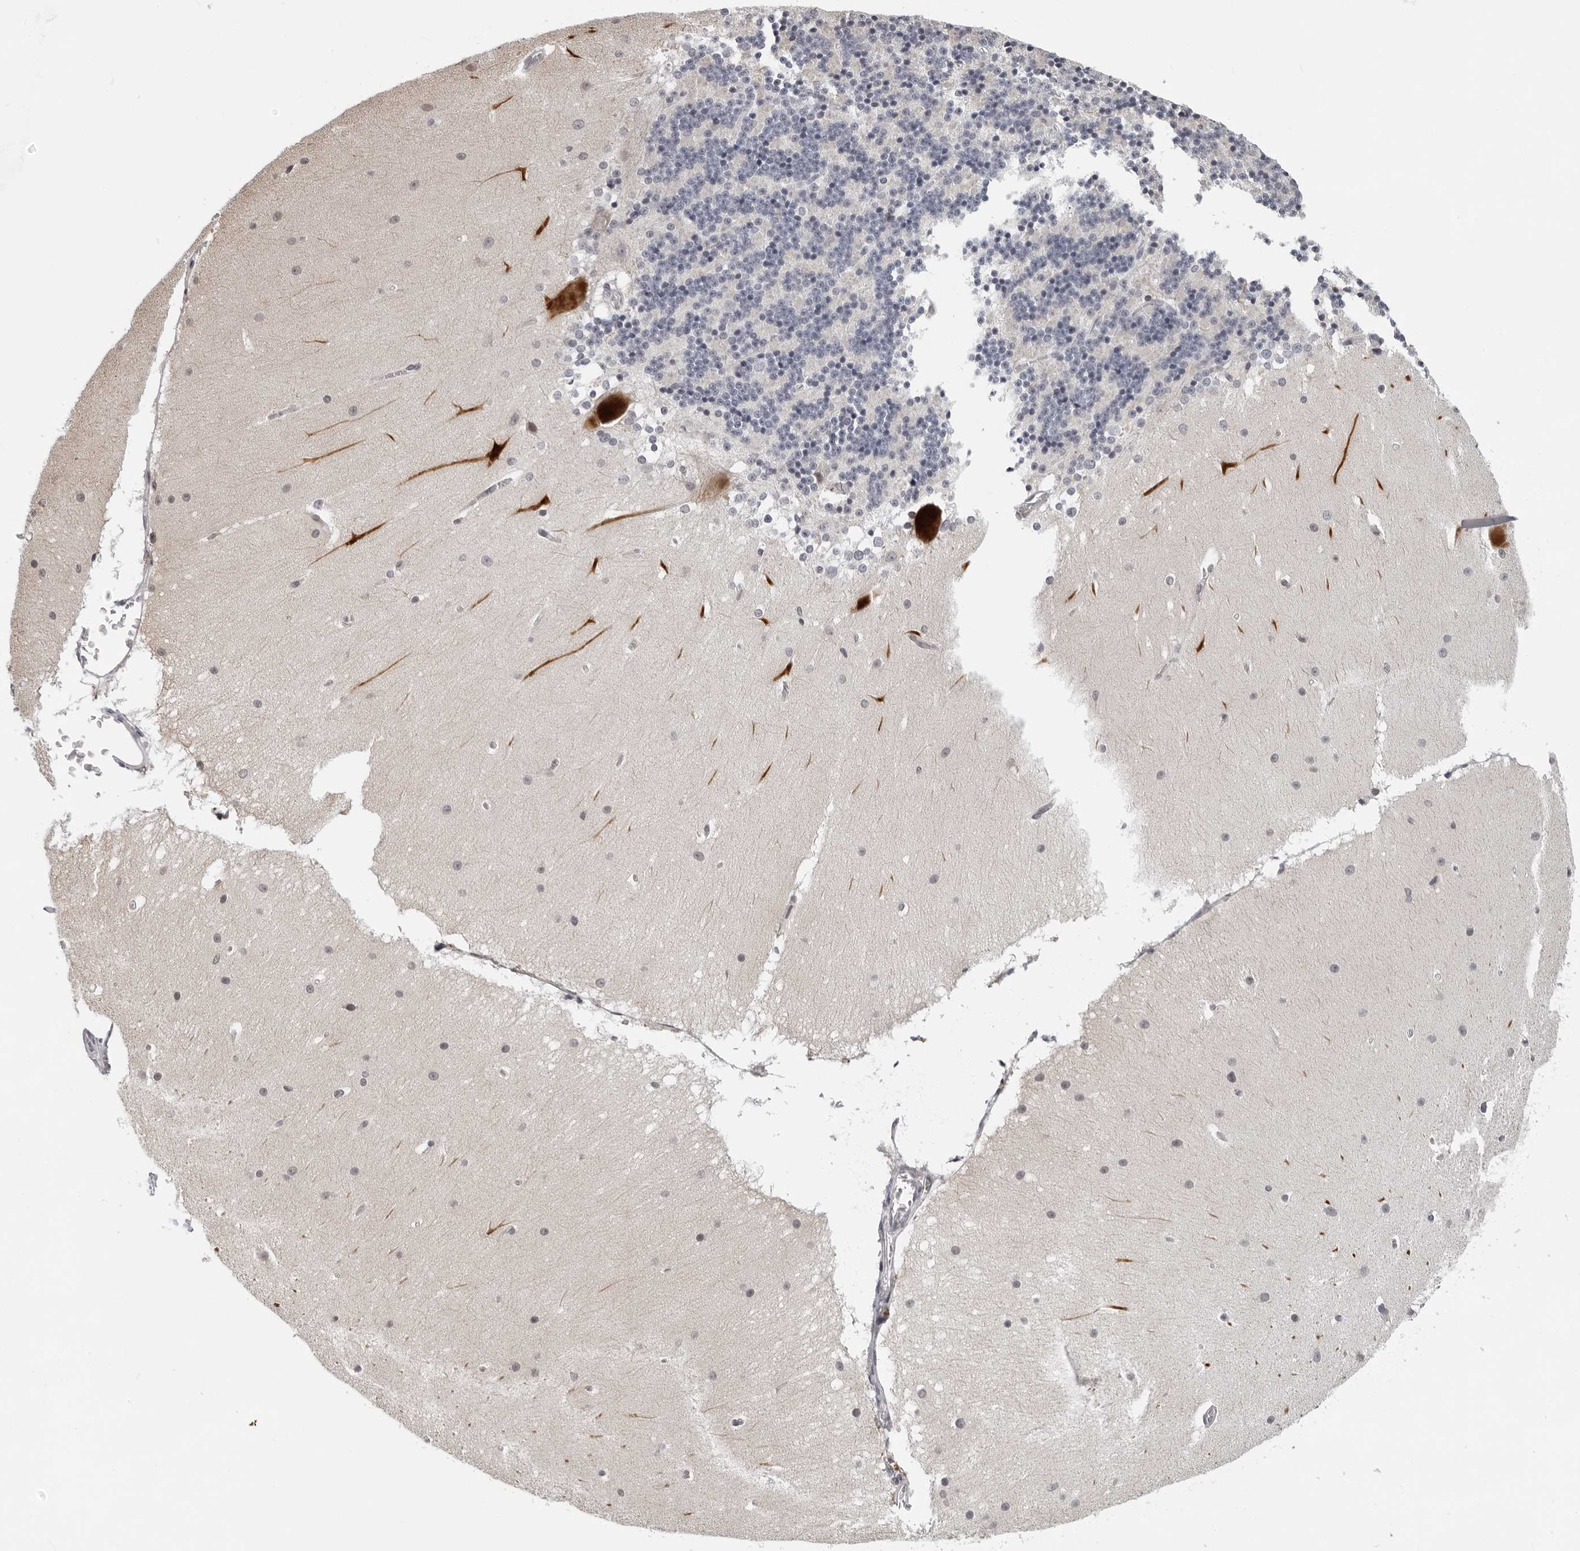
{"staining": {"intensity": "negative", "quantity": "none", "location": "none"}, "tissue": "cerebellum", "cell_type": "Cells in granular layer", "image_type": "normal", "snomed": [{"axis": "morphology", "description": "Normal tissue, NOS"}, {"axis": "topography", "description": "Cerebellum"}], "caption": "Immunohistochemistry (IHC) of benign human cerebellum exhibits no expression in cells in granular layer.", "gene": "PIP4K2C", "patient": {"sex": "female", "age": 19}}